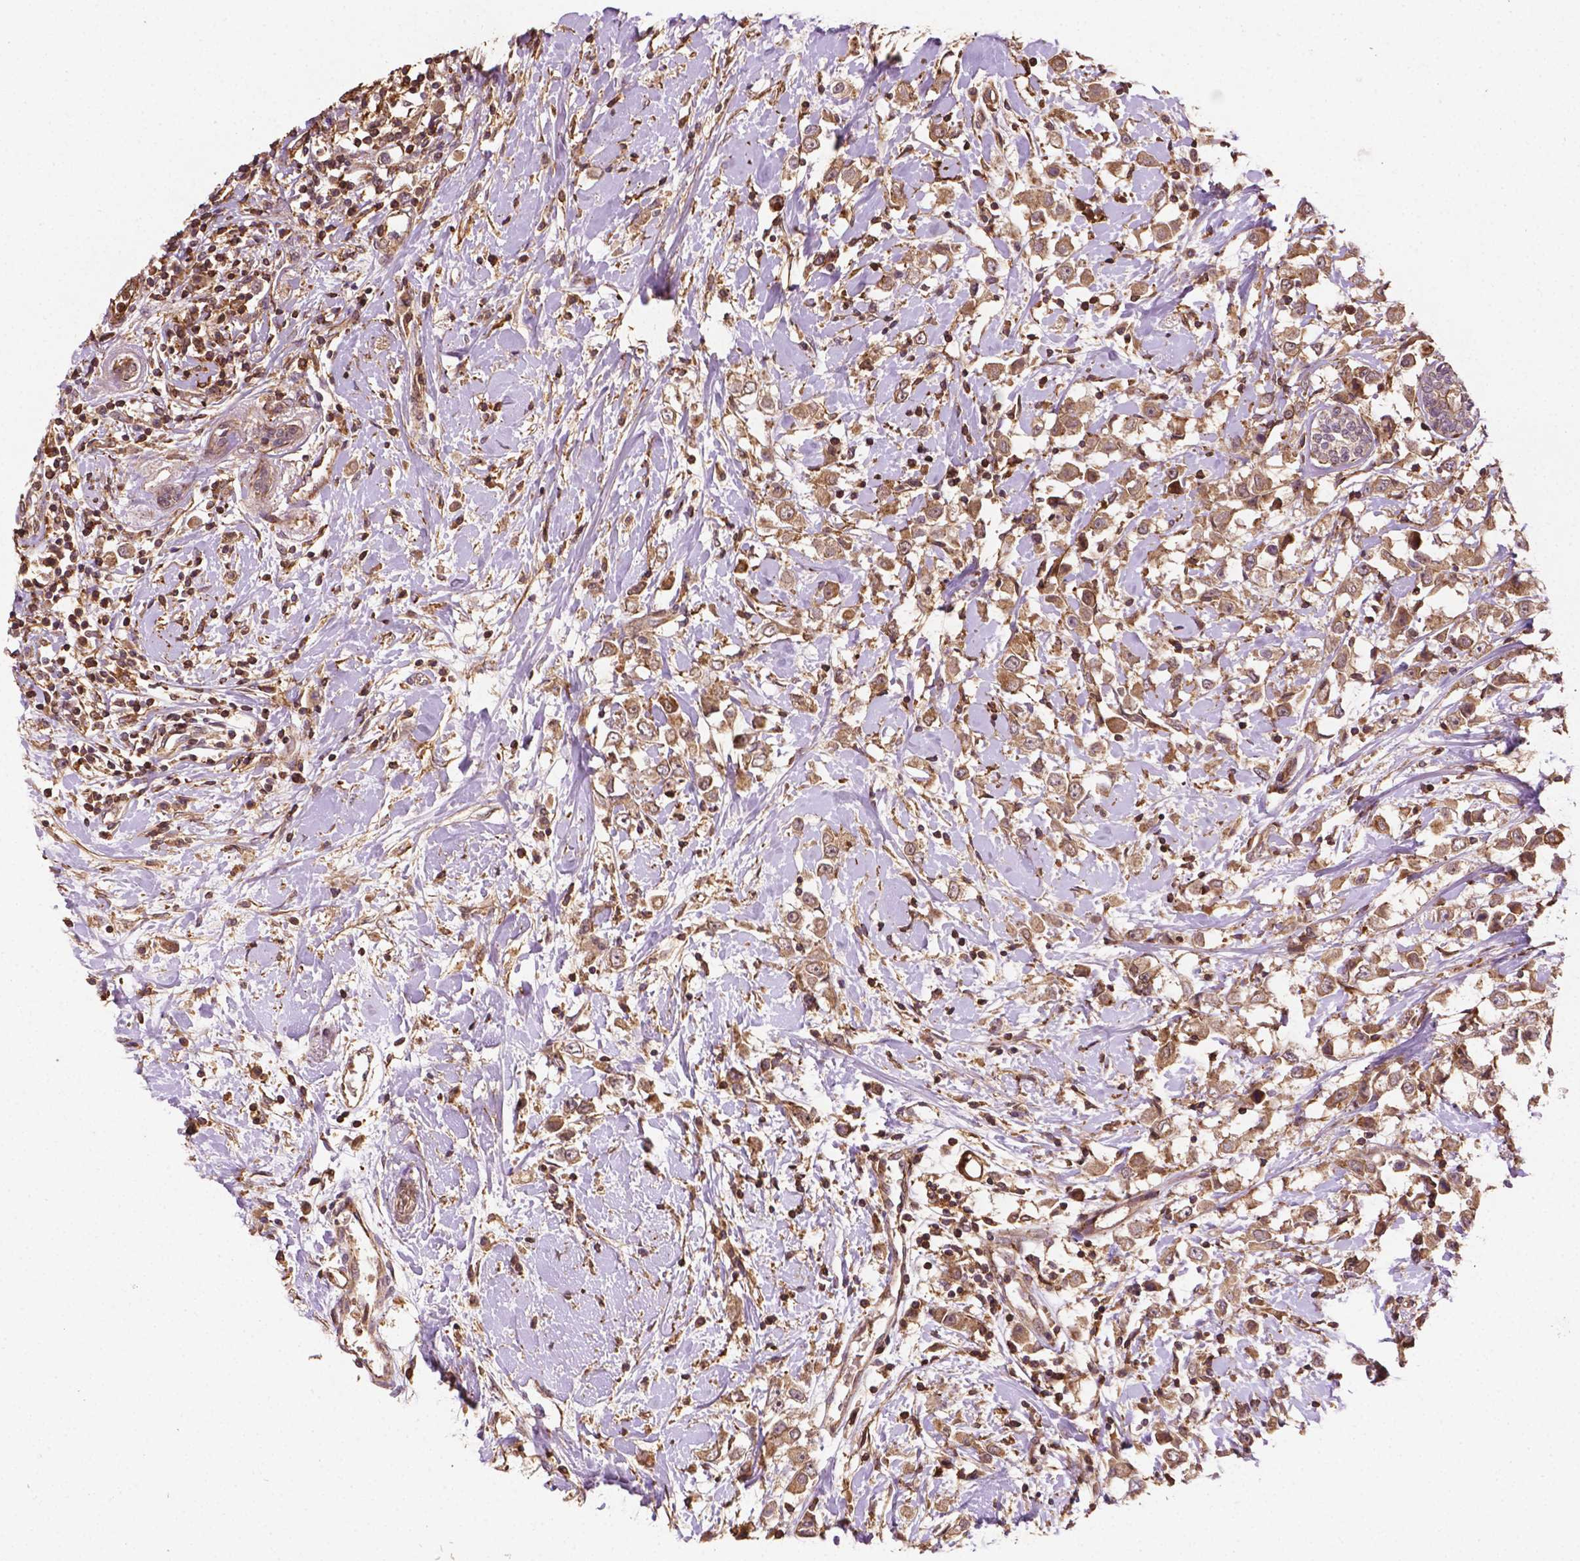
{"staining": {"intensity": "weak", "quantity": ">75%", "location": "cytoplasmic/membranous"}, "tissue": "breast cancer", "cell_type": "Tumor cells", "image_type": "cancer", "snomed": [{"axis": "morphology", "description": "Duct carcinoma"}, {"axis": "topography", "description": "Breast"}], "caption": "Protein positivity by immunohistochemistry reveals weak cytoplasmic/membranous staining in about >75% of tumor cells in breast cancer (infiltrating ductal carcinoma). Nuclei are stained in blue.", "gene": "ZMYND19", "patient": {"sex": "female", "age": 61}}